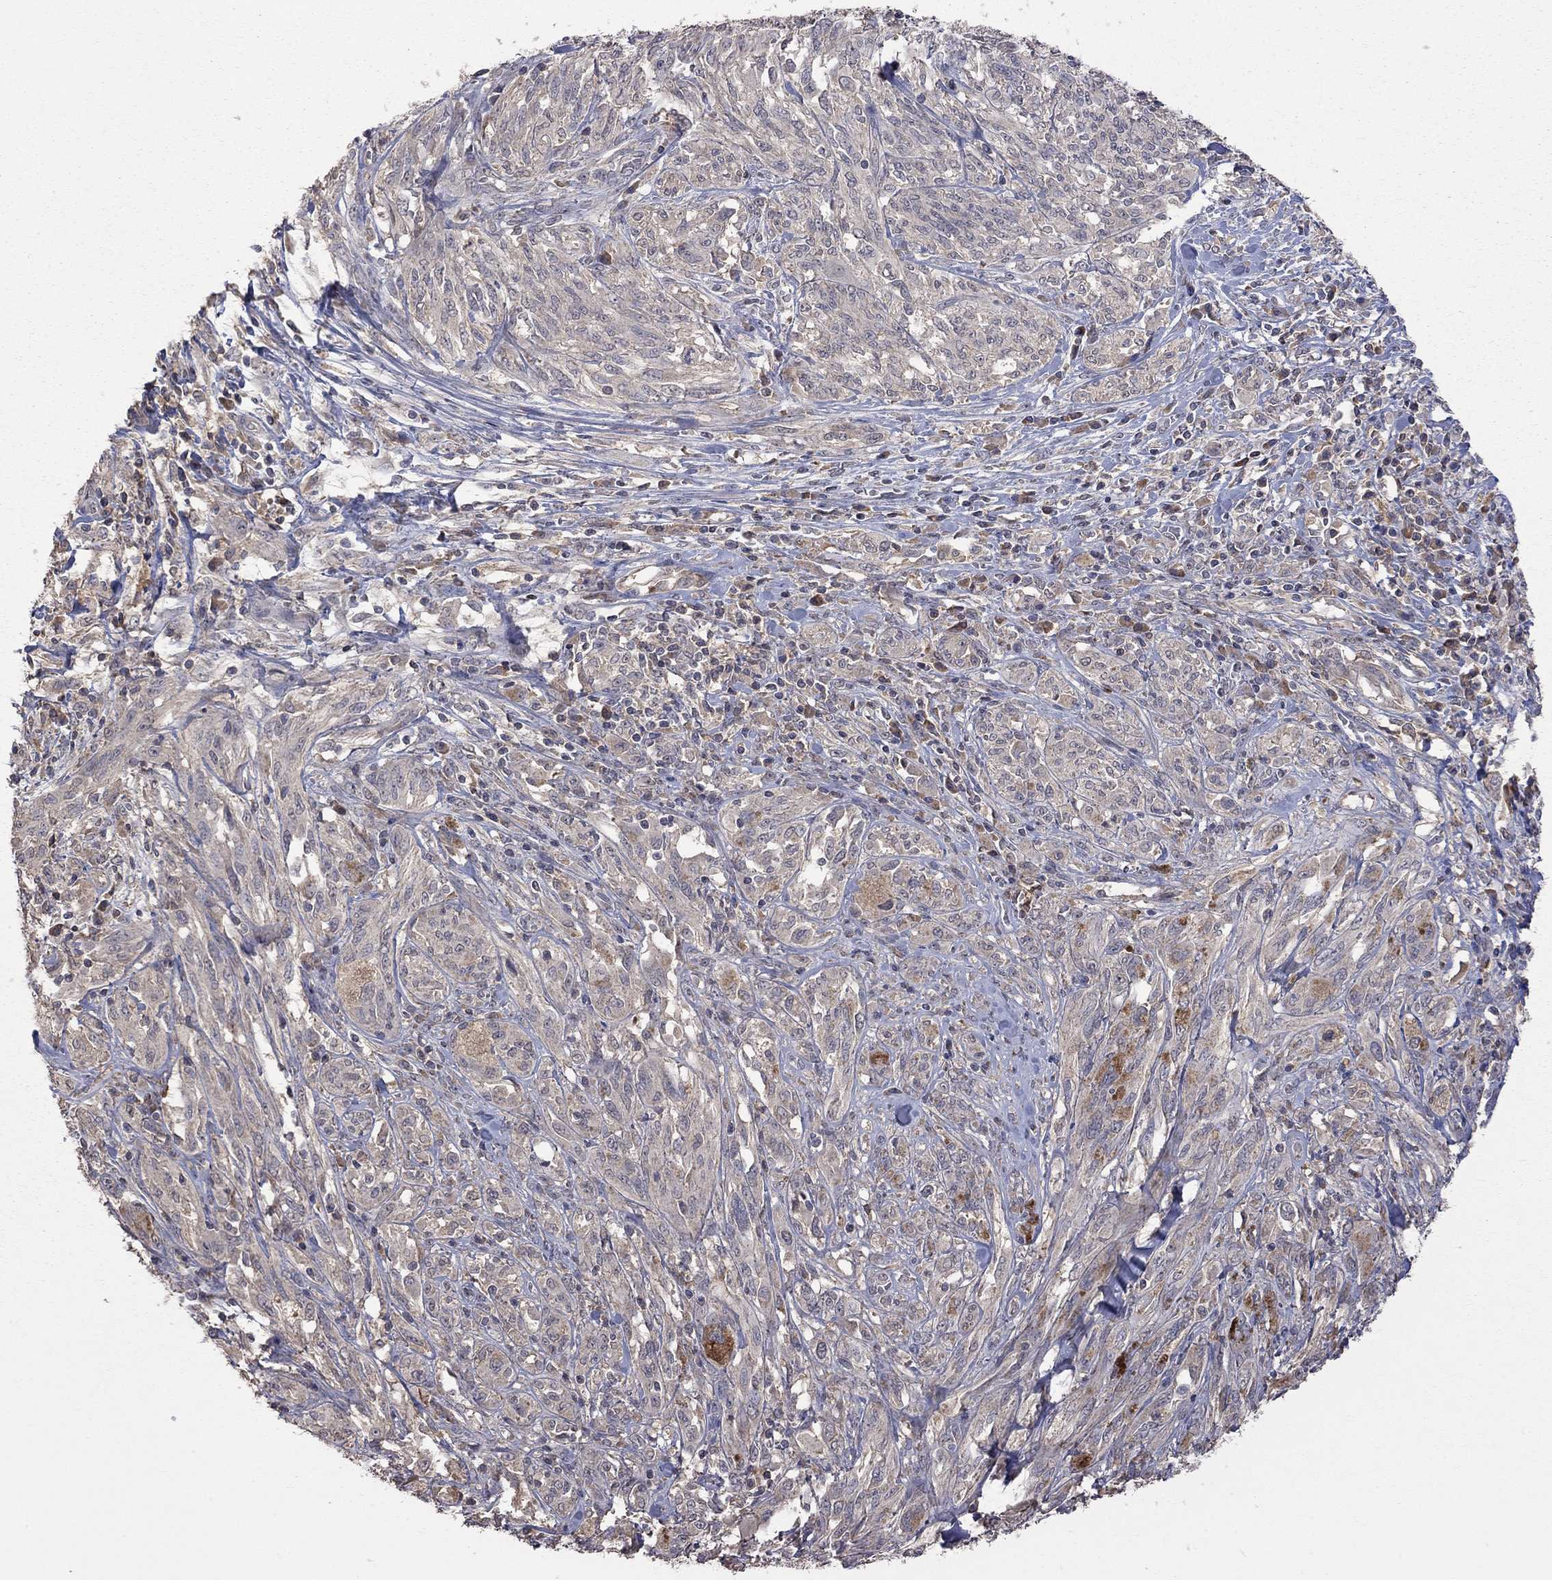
{"staining": {"intensity": "negative", "quantity": "none", "location": "none"}, "tissue": "melanoma", "cell_type": "Tumor cells", "image_type": "cancer", "snomed": [{"axis": "morphology", "description": "Malignant melanoma, NOS"}, {"axis": "topography", "description": "Skin"}], "caption": "IHC of human malignant melanoma reveals no positivity in tumor cells.", "gene": "HTR6", "patient": {"sex": "female", "age": 91}}